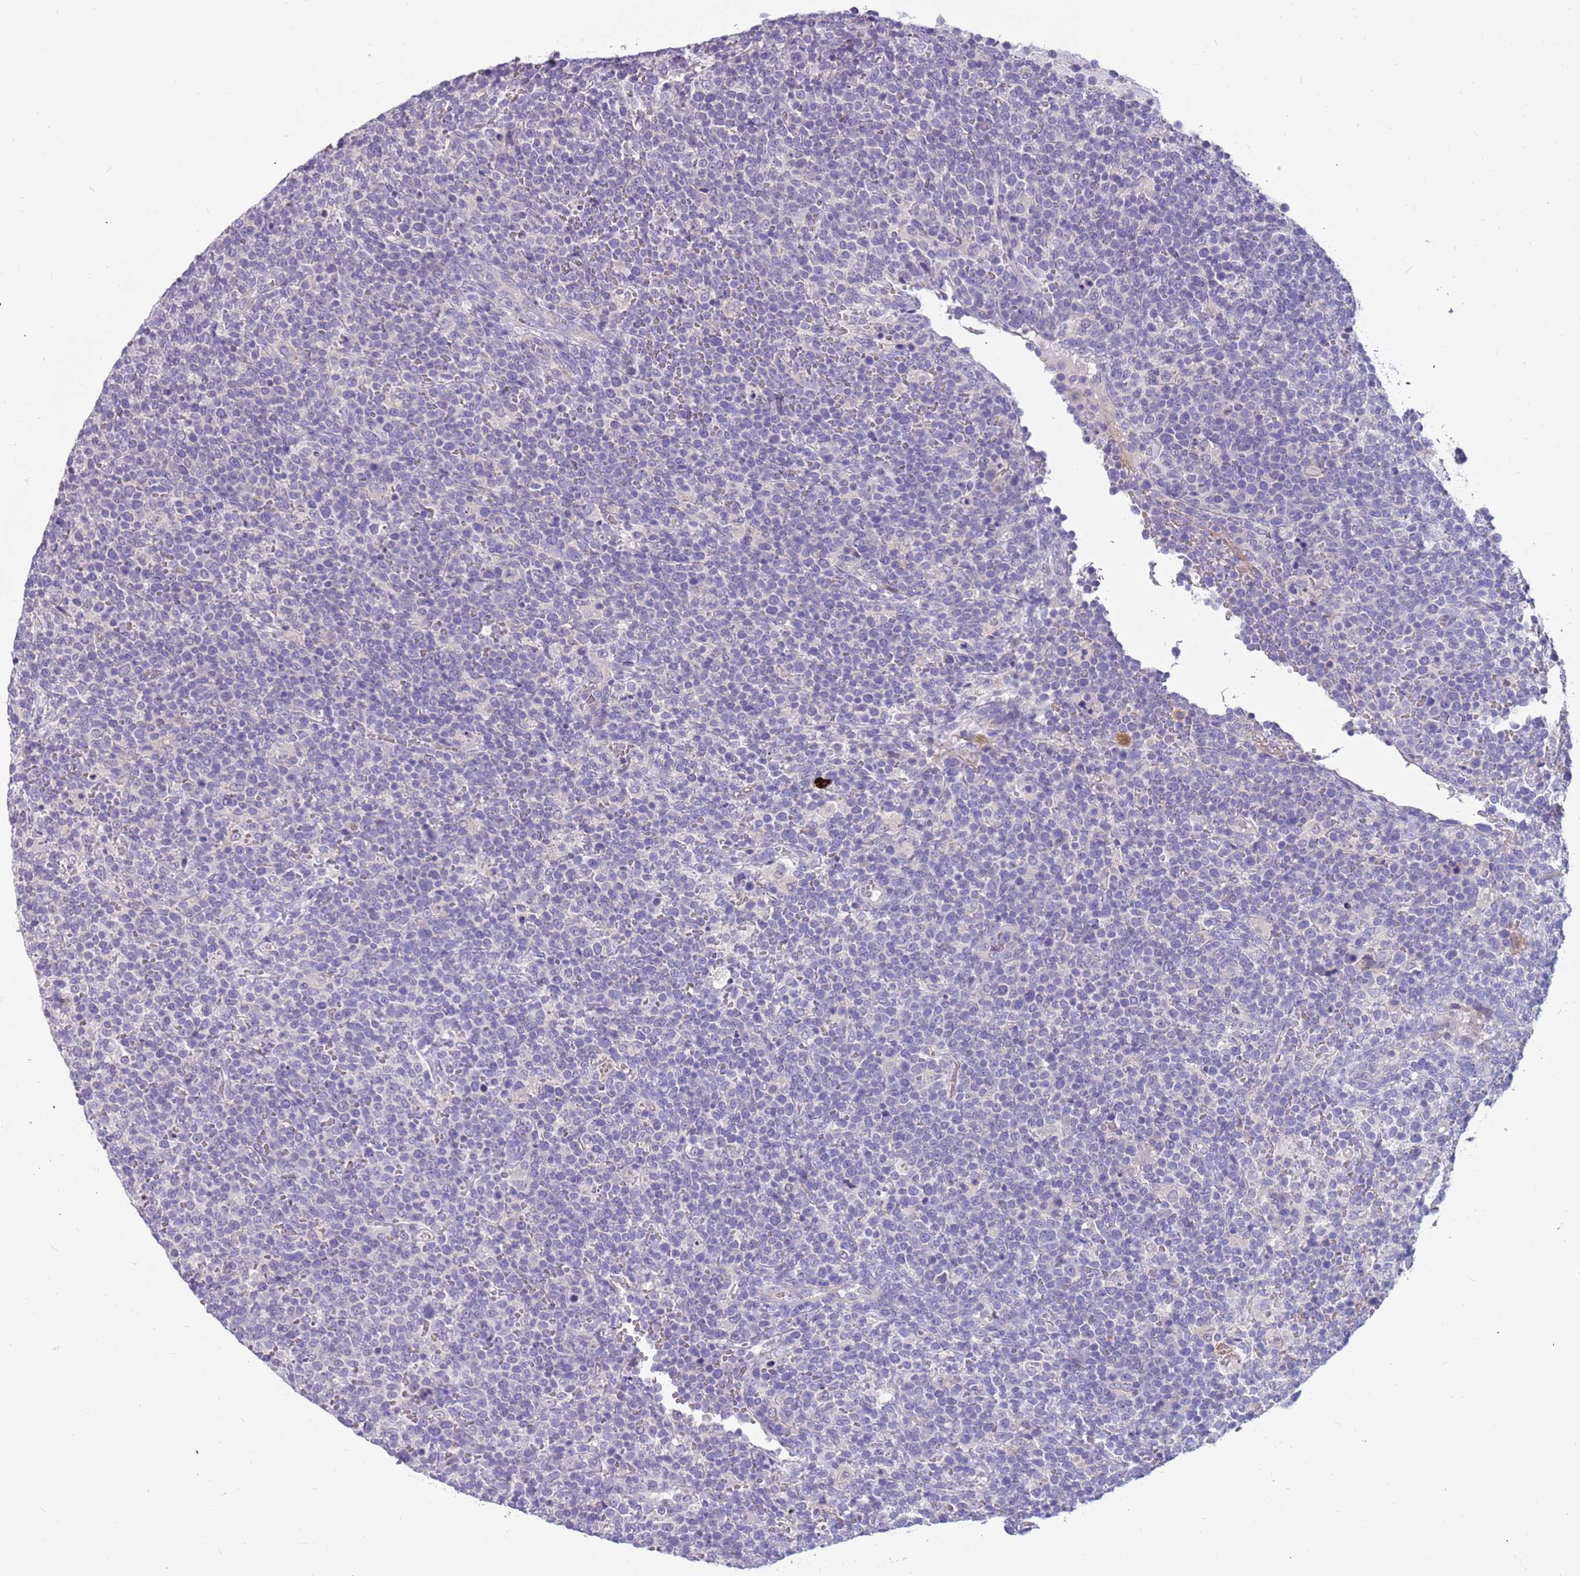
{"staining": {"intensity": "negative", "quantity": "none", "location": "none"}, "tissue": "lymphoma", "cell_type": "Tumor cells", "image_type": "cancer", "snomed": [{"axis": "morphology", "description": "Malignant lymphoma, non-Hodgkin's type, High grade"}, {"axis": "topography", "description": "Lymph node"}], "caption": "The immunohistochemistry photomicrograph has no significant expression in tumor cells of malignant lymphoma, non-Hodgkin's type (high-grade) tissue.", "gene": "RHCG", "patient": {"sex": "male", "age": 61}}